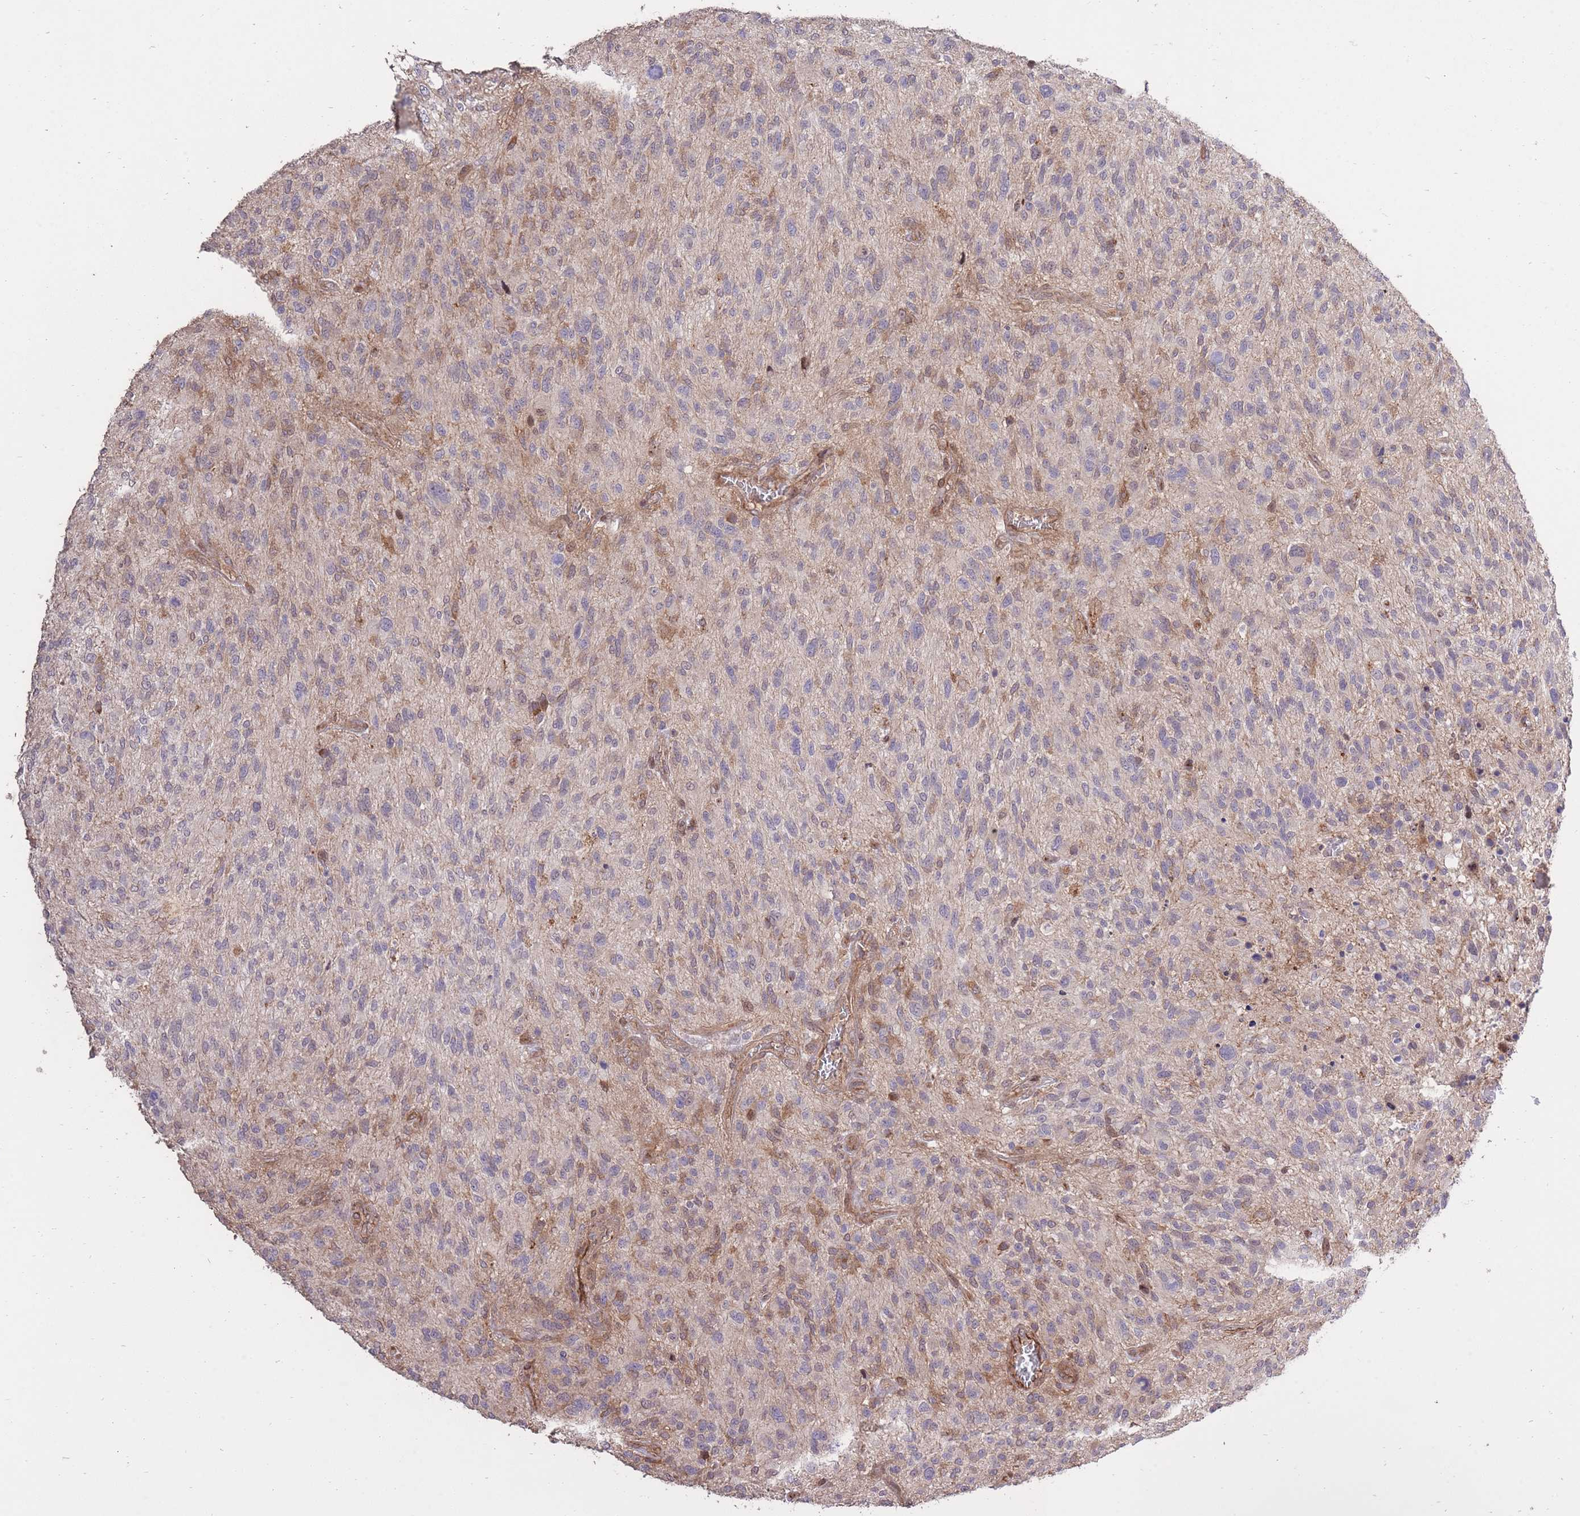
{"staining": {"intensity": "moderate", "quantity": "<25%", "location": "cytoplasmic/membranous"}, "tissue": "glioma", "cell_type": "Tumor cells", "image_type": "cancer", "snomed": [{"axis": "morphology", "description": "Glioma, malignant, High grade"}, {"axis": "topography", "description": "Brain"}], "caption": "This micrograph demonstrates immunohistochemistry (IHC) staining of glioma, with low moderate cytoplasmic/membranous expression in approximately <25% of tumor cells.", "gene": "PLD1", "patient": {"sex": "male", "age": 47}}